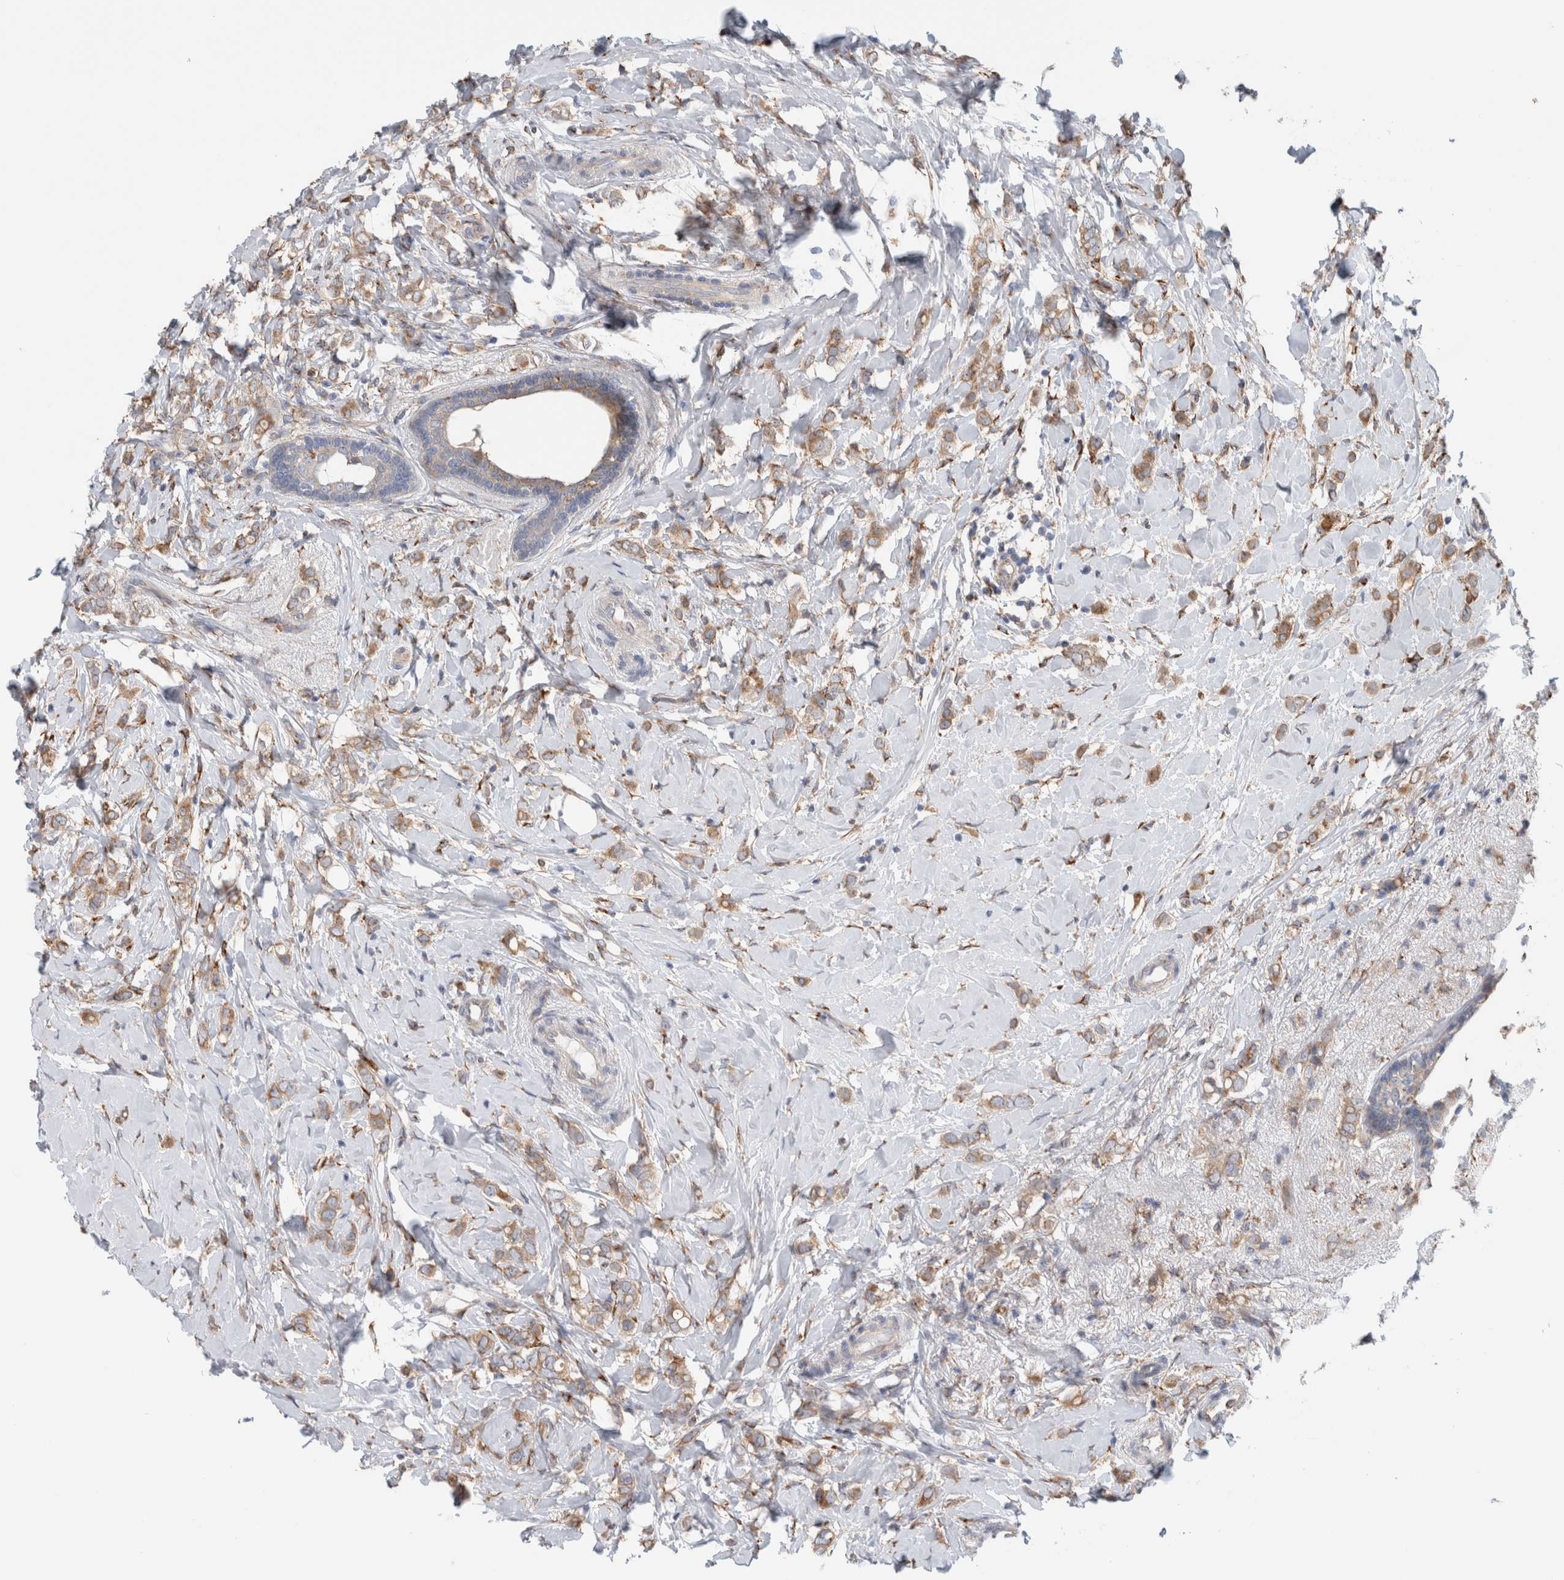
{"staining": {"intensity": "weak", "quantity": ">75%", "location": "cytoplasmic/membranous"}, "tissue": "breast cancer", "cell_type": "Tumor cells", "image_type": "cancer", "snomed": [{"axis": "morphology", "description": "Normal tissue, NOS"}, {"axis": "morphology", "description": "Lobular carcinoma"}, {"axis": "topography", "description": "Breast"}], "caption": "A low amount of weak cytoplasmic/membranous expression is present in approximately >75% of tumor cells in breast lobular carcinoma tissue.", "gene": "P4HA1", "patient": {"sex": "female", "age": 47}}